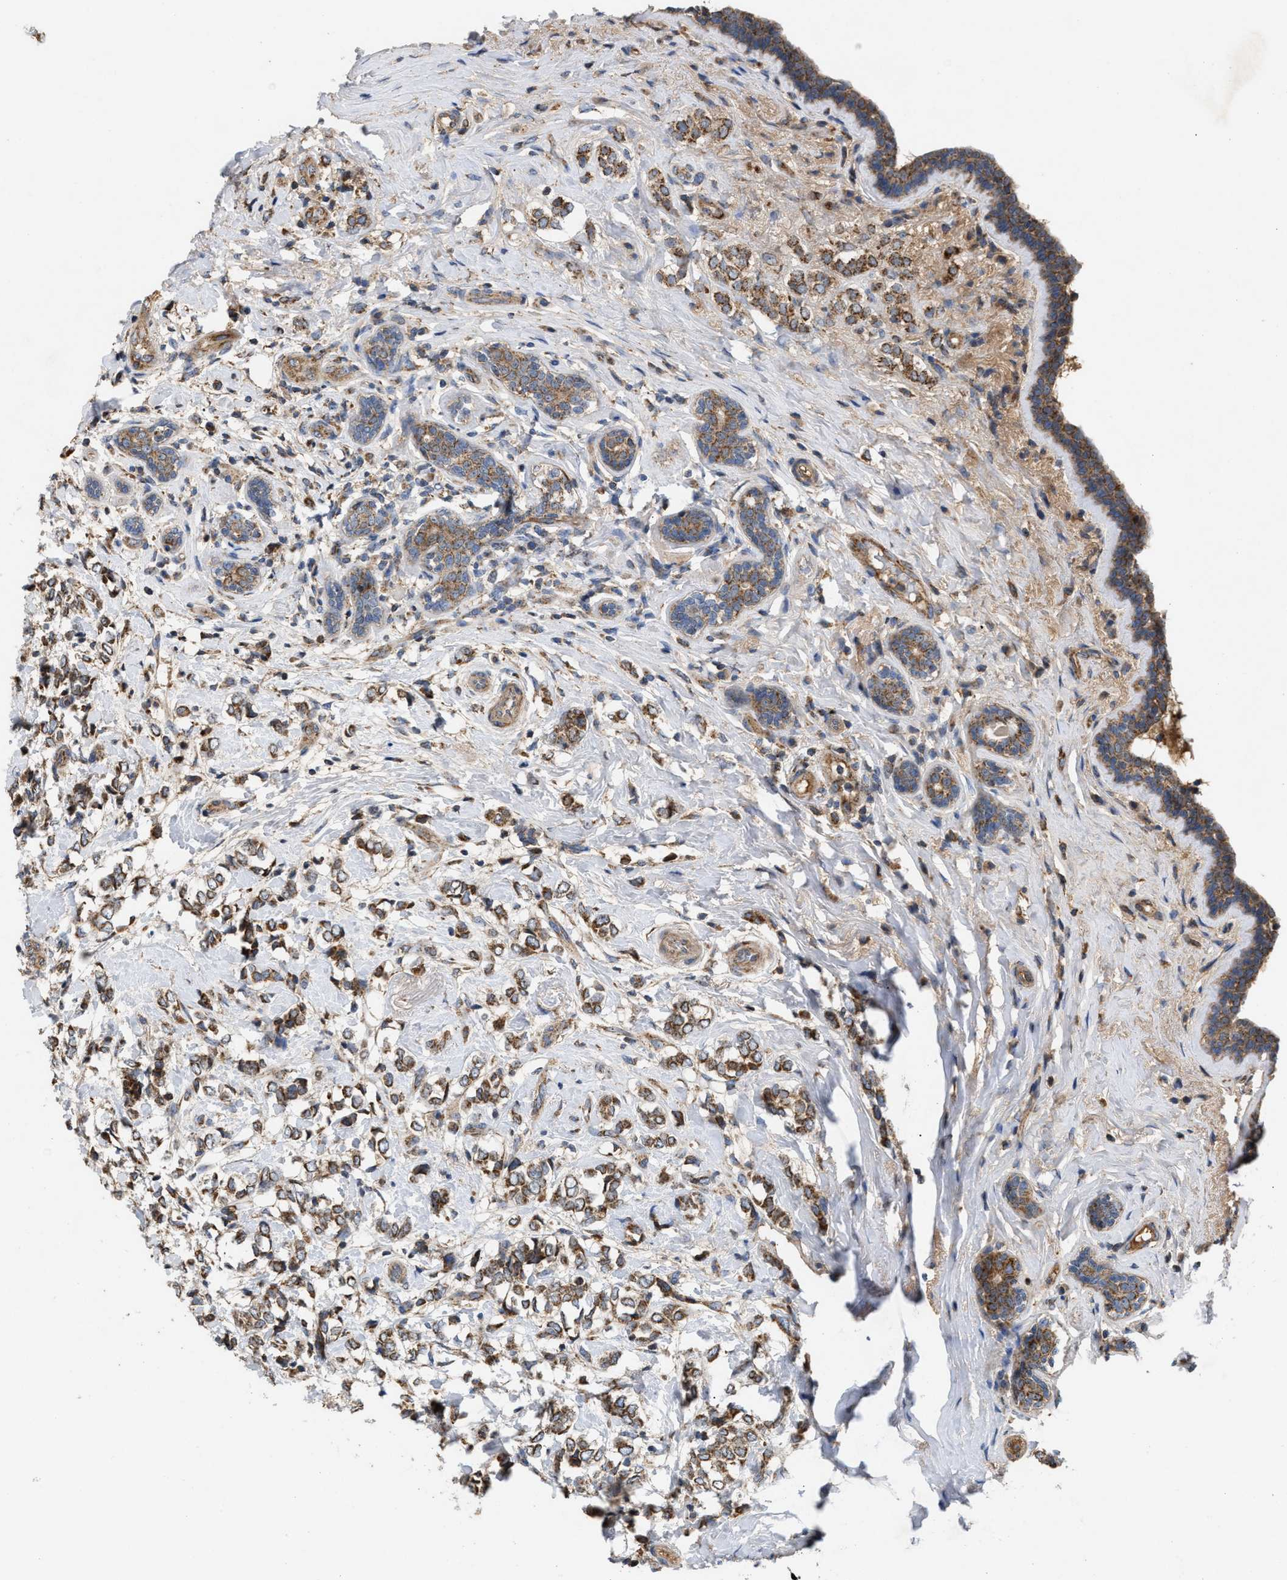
{"staining": {"intensity": "moderate", "quantity": ">75%", "location": "cytoplasmic/membranous"}, "tissue": "breast cancer", "cell_type": "Tumor cells", "image_type": "cancer", "snomed": [{"axis": "morphology", "description": "Normal tissue, NOS"}, {"axis": "morphology", "description": "Lobular carcinoma"}, {"axis": "topography", "description": "Breast"}], "caption": "This is an image of immunohistochemistry (IHC) staining of breast lobular carcinoma, which shows moderate staining in the cytoplasmic/membranous of tumor cells.", "gene": "TACO1", "patient": {"sex": "female", "age": 47}}